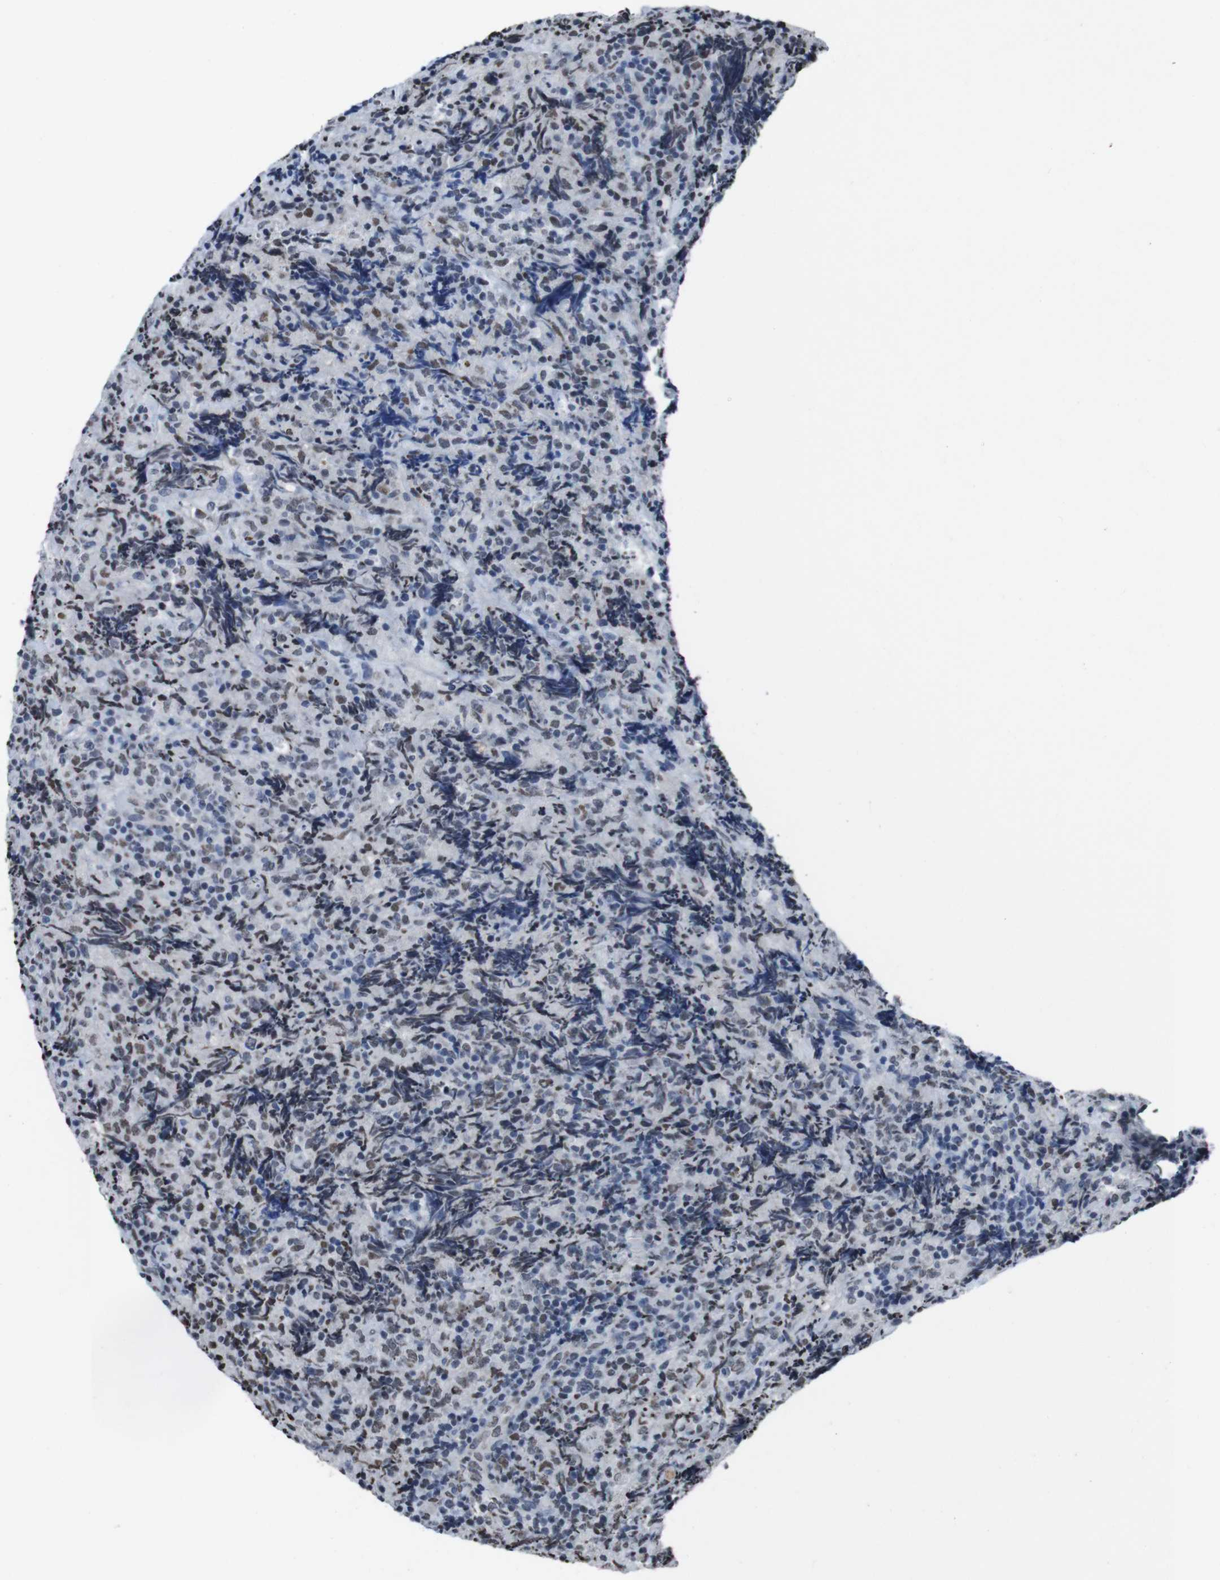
{"staining": {"intensity": "weak", "quantity": ">75%", "location": "nuclear"}, "tissue": "lymphoma", "cell_type": "Tumor cells", "image_type": "cancer", "snomed": [{"axis": "morphology", "description": "Malignant lymphoma, non-Hodgkin's type, High grade"}, {"axis": "topography", "description": "Tonsil"}], "caption": "A photomicrograph showing weak nuclear expression in about >75% of tumor cells in lymphoma, as visualized by brown immunohistochemical staining.", "gene": "PIP4P2", "patient": {"sex": "female", "age": 36}}